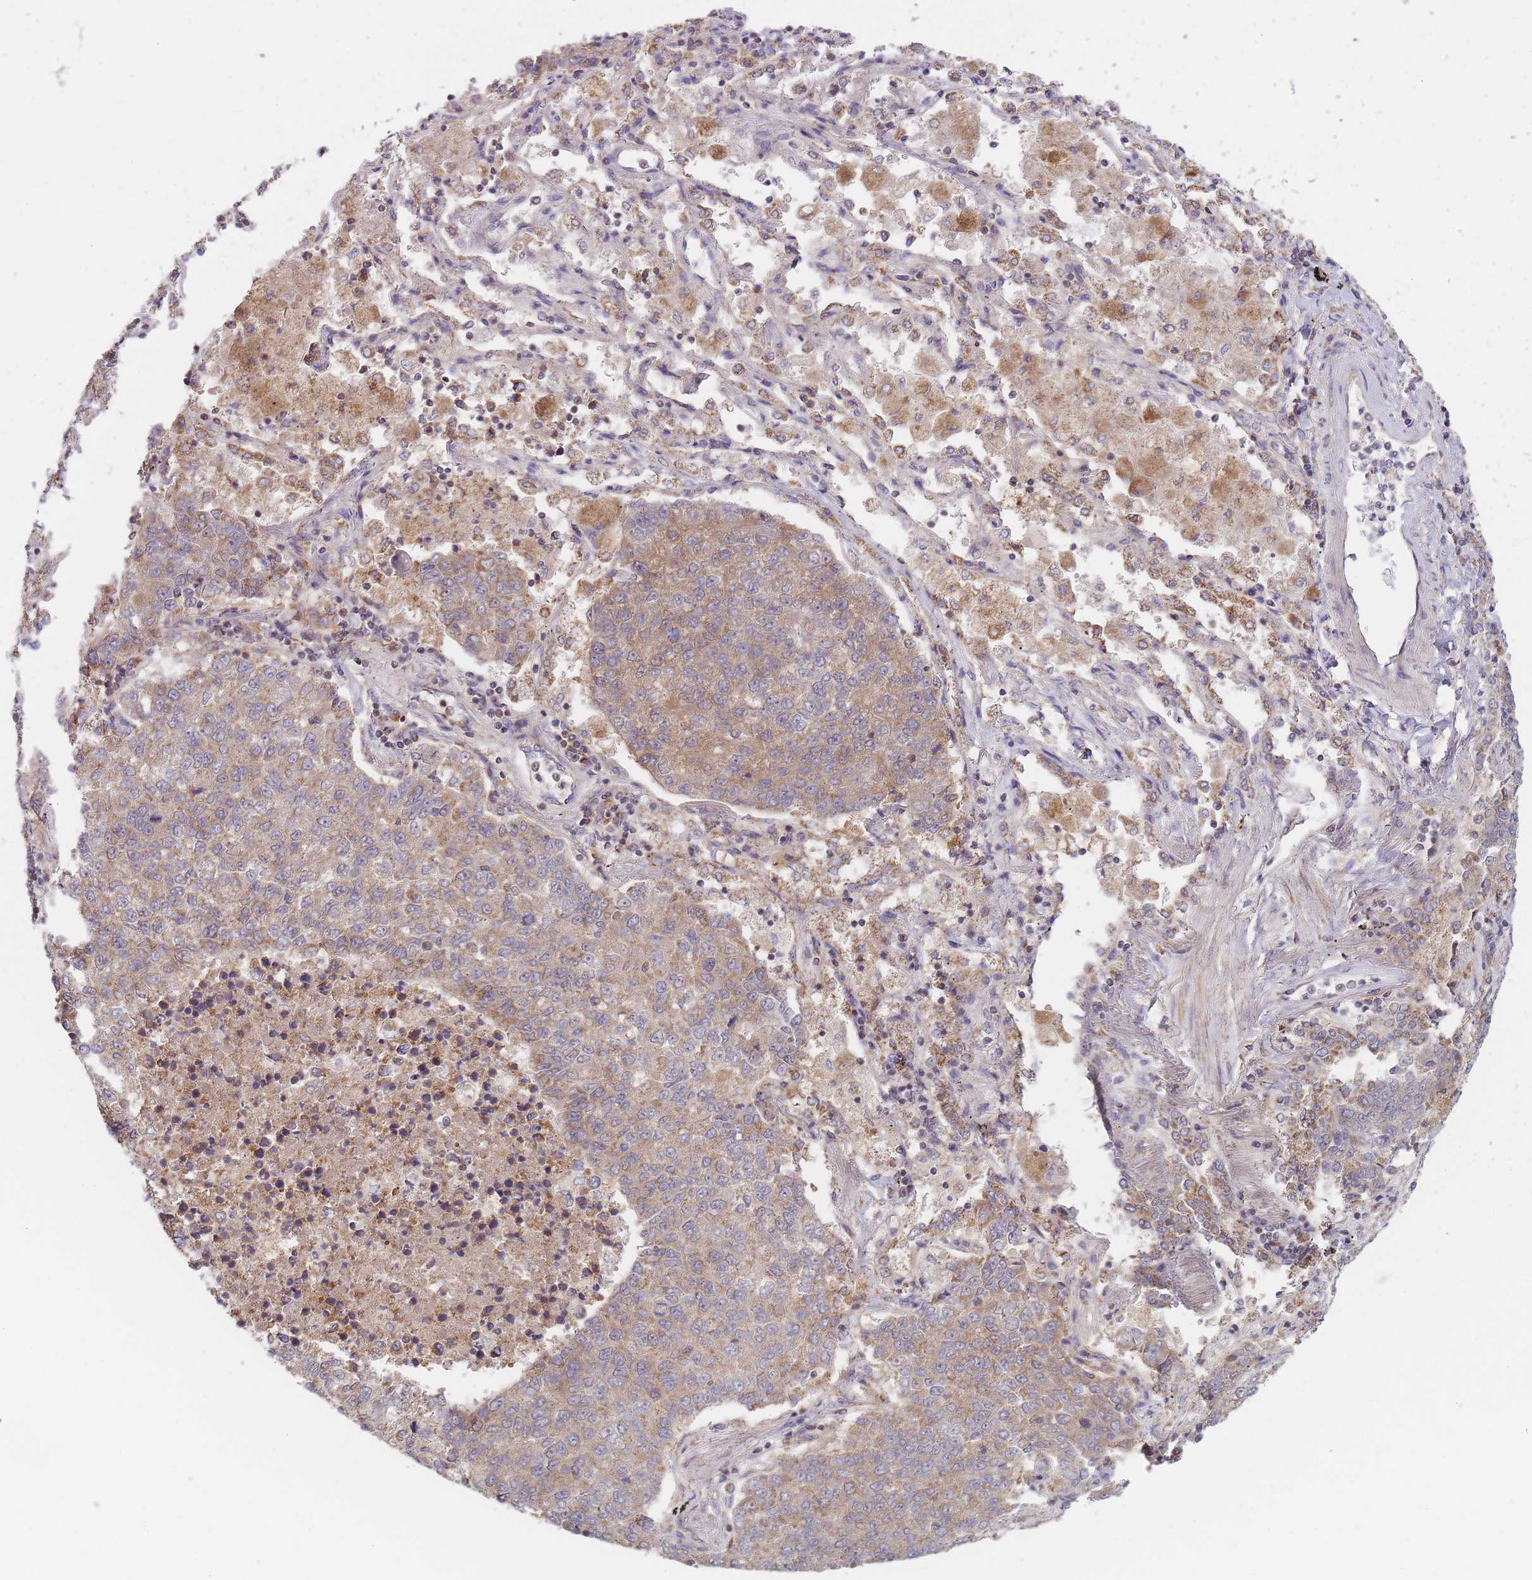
{"staining": {"intensity": "moderate", "quantity": "25%-75%", "location": "cytoplasmic/membranous"}, "tissue": "lung cancer", "cell_type": "Tumor cells", "image_type": "cancer", "snomed": [{"axis": "morphology", "description": "Adenocarcinoma, NOS"}, {"axis": "topography", "description": "Lung"}], "caption": "Lung cancer stained with a brown dye reveals moderate cytoplasmic/membranous positive positivity in approximately 25%-75% of tumor cells.", "gene": "NDUFA9", "patient": {"sex": "male", "age": 49}}